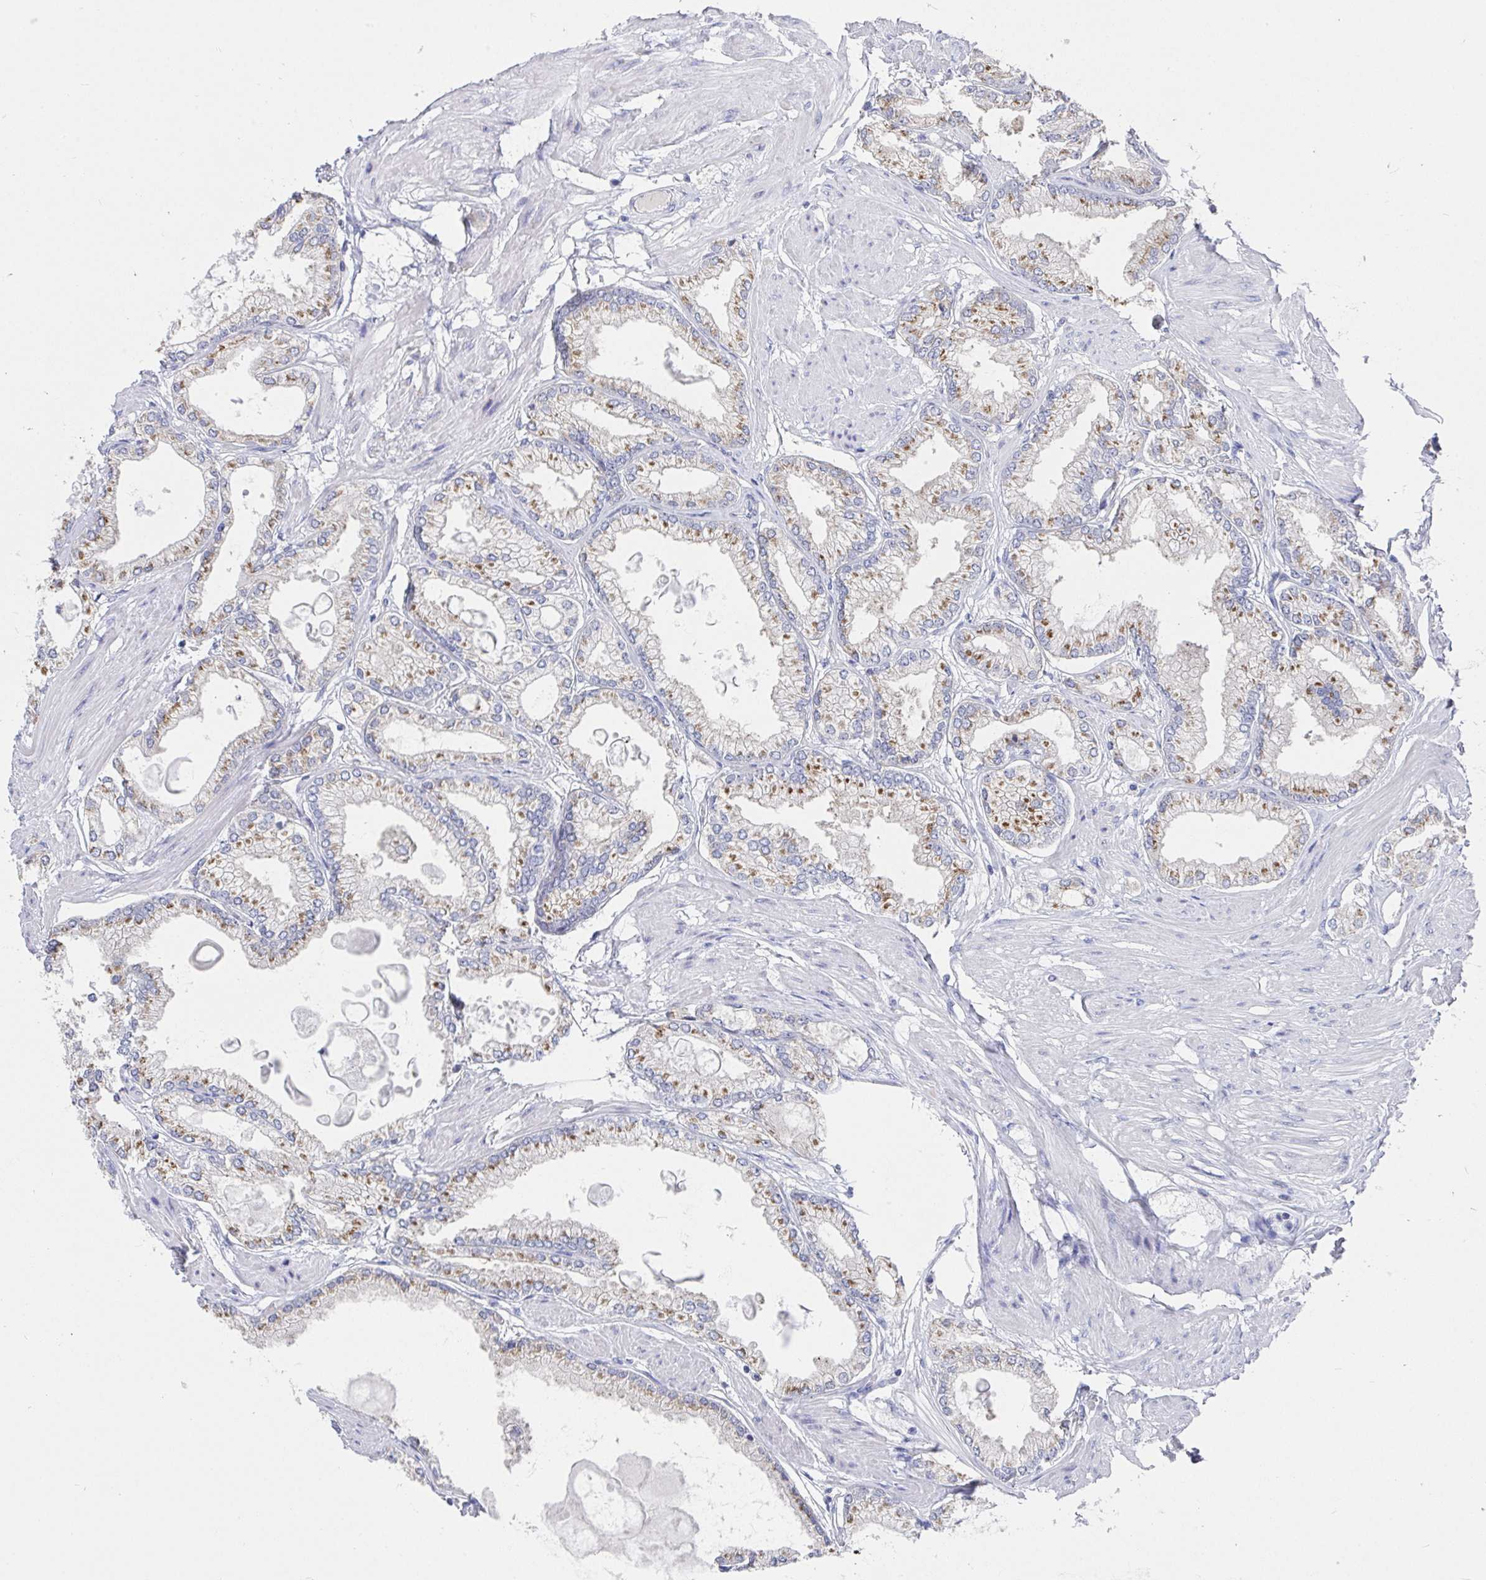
{"staining": {"intensity": "moderate", "quantity": "25%-75%", "location": "cytoplasmic/membranous"}, "tissue": "prostate cancer", "cell_type": "Tumor cells", "image_type": "cancer", "snomed": [{"axis": "morphology", "description": "Adenocarcinoma, High grade"}, {"axis": "topography", "description": "Prostate"}], "caption": "A brown stain labels moderate cytoplasmic/membranous positivity of a protein in prostate cancer tumor cells.", "gene": "TAS2R39", "patient": {"sex": "male", "age": 68}}